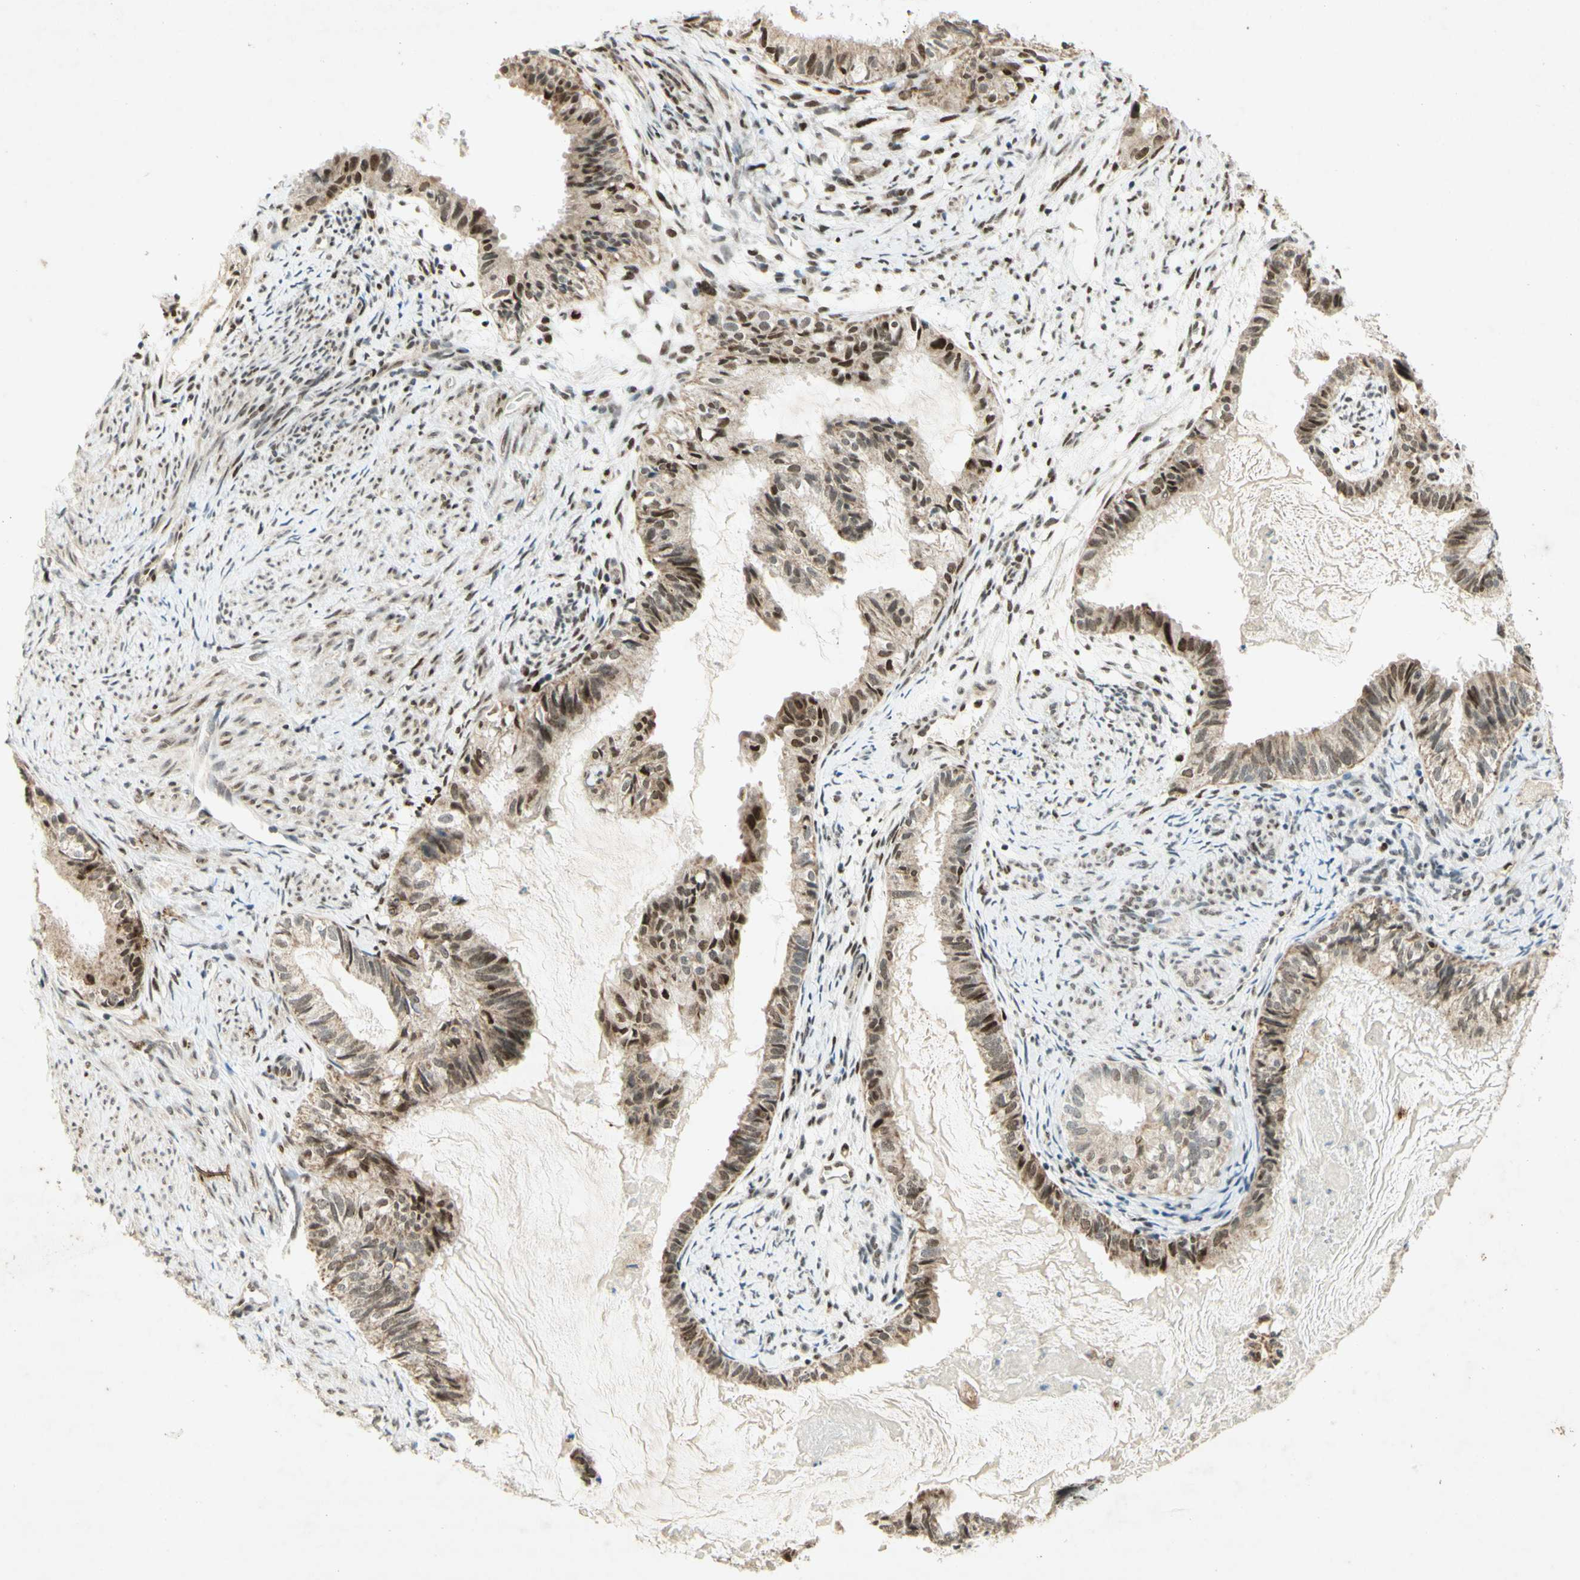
{"staining": {"intensity": "strong", "quantity": "25%-75%", "location": "nuclear"}, "tissue": "cervical cancer", "cell_type": "Tumor cells", "image_type": "cancer", "snomed": [{"axis": "morphology", "description": "Normal tissue, NOS"}, {"axis": "morphology", "description": "Adenocarcinoma, NOS"}, {"axis": "topography", "description": "Cervix"}, {"axis": "topography", "description": "Endometrium"}], "caption": "Human cervical adenocarcinoma stained with a brown dye shows strong nuclear positive positivity in about 25%-75% of tumor cells.", "gene": "DNMT3A", "patient": {"sex": "female", "age": 86}}